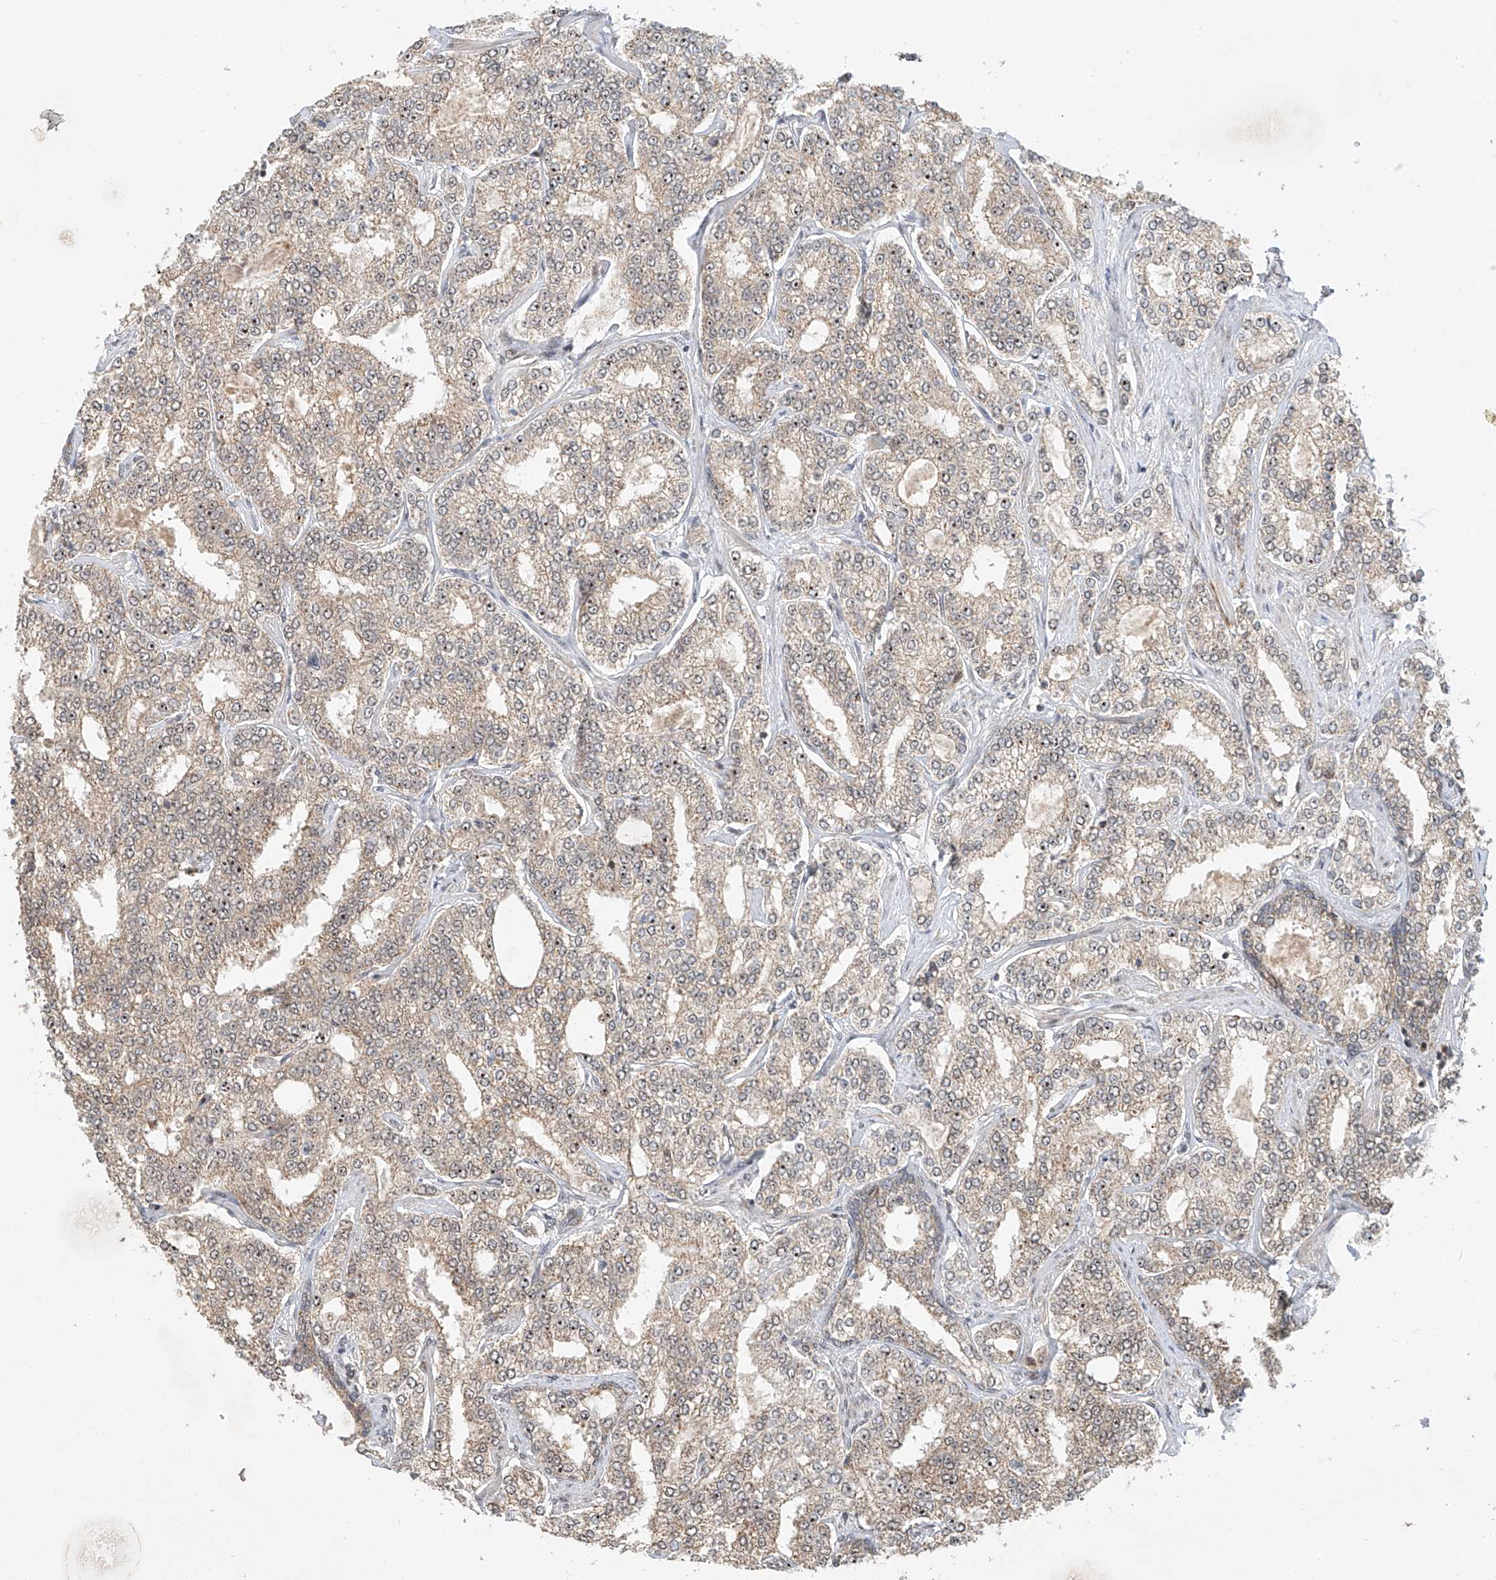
{"staining": {"intensity": "weak", "quantity": "25%-75%", "location": "cytoplasmic/membranous"}, "tissue": "prostate cancer", "cell_type": "Tumor cells", "image_type": "cancer", "snomed": [{"axis": "morphology", "description": "Normal tissue, NOS"}, {"axis": "morphology", "description": "Adenocarcinoma, High grade"}, {"axis": "topography", "description": "Prostate"}], "caption": "The micrograph displays immunohistochemical staining of prostate cancer (high-grade adenocarcinoma). There is weak cytoplasmic/membranous positivity is present in approximately 25%-75% of tumor cells.", "gene": "SYTL3", "patient": {"sex": "male", "age": 83}}